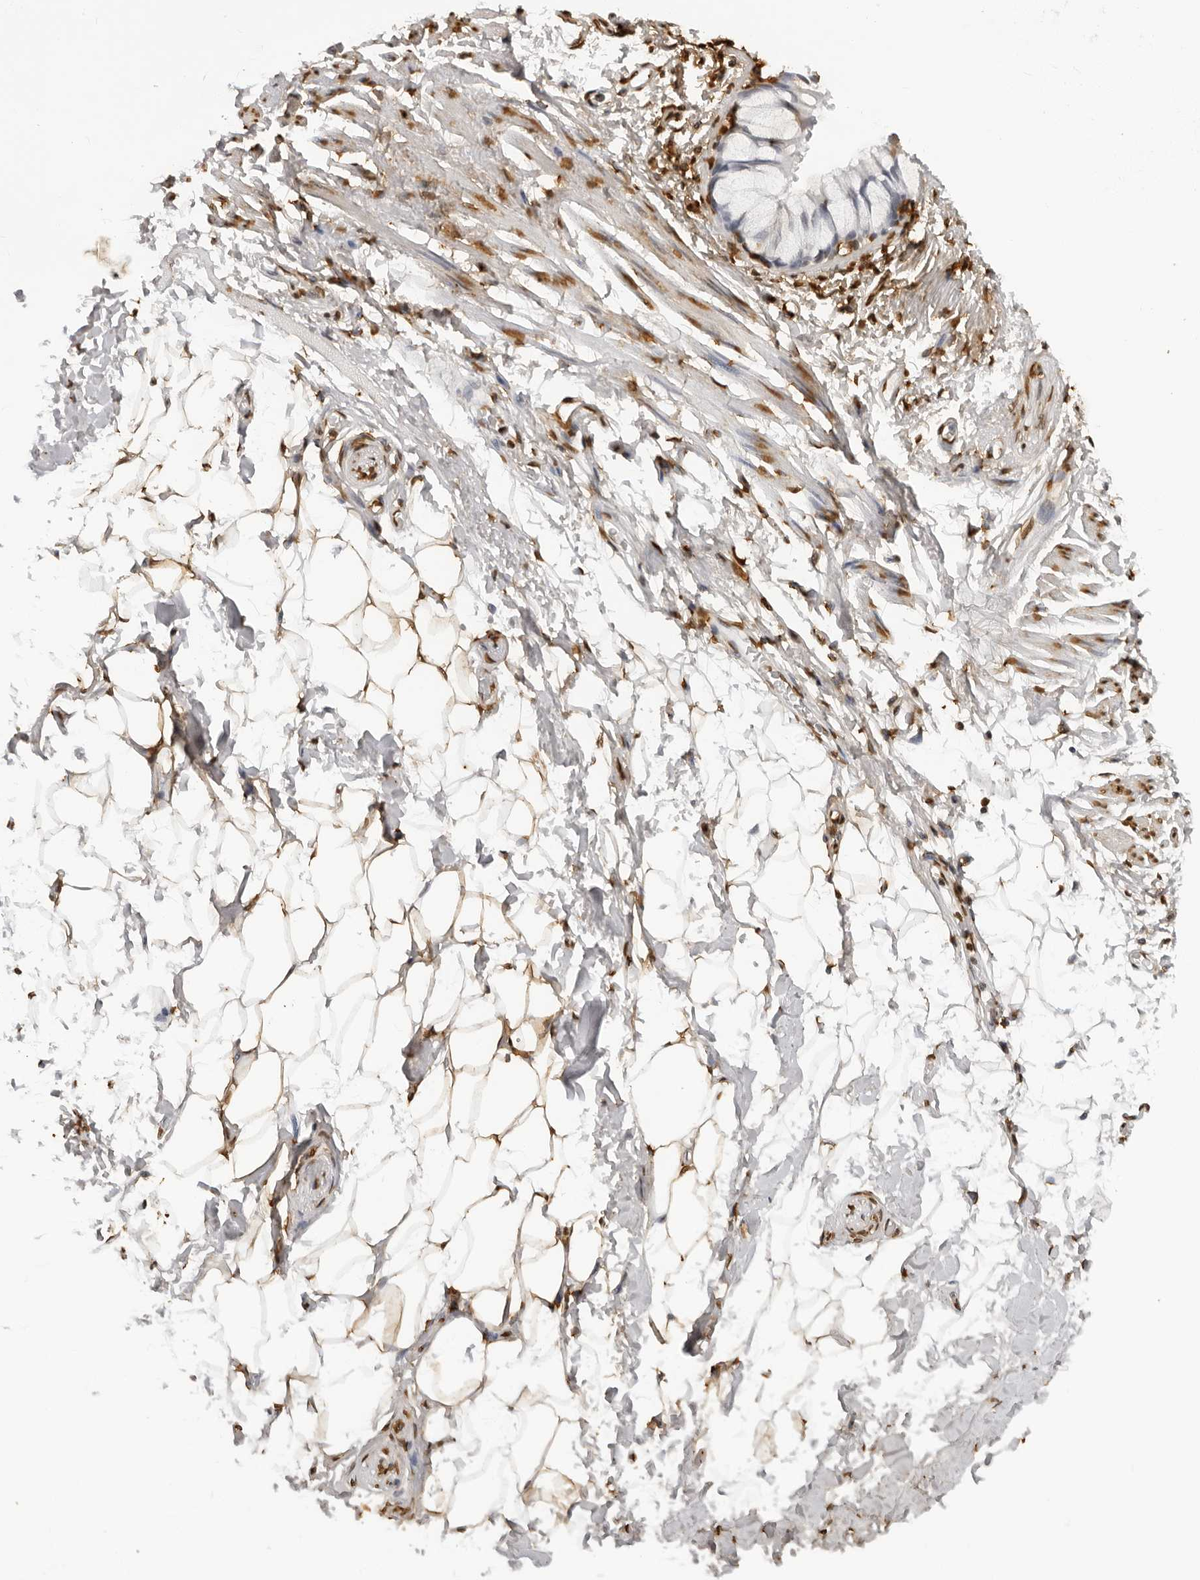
{"staining": {"intensity": "strong", "quantity": ">75%", "location": "nuclear"}, "tissue": "adipose tissue", "cell_type": "Adipocytes", "image_type": "normal", "snomed": [{"axis": "morphology", "description": "Normal tissue, NOS"}, {"axis": "topography", "description": "Cartilage tissue"}, {"axis": "topography", "description": "Bronchus"}], "caption": "Immunohistochemical staining of normal human adipose tissue shows high levels of strong nuclear expression in approximately >75% of adipocytes. The staining was performed using DAB (3,3'-diaminobenzidine), with brown indicating positive protein expression. Nuclei are stained blue with hematoxylin.", "gene": "ZFP91", "patient": {"sex": "female", "age": 73}}